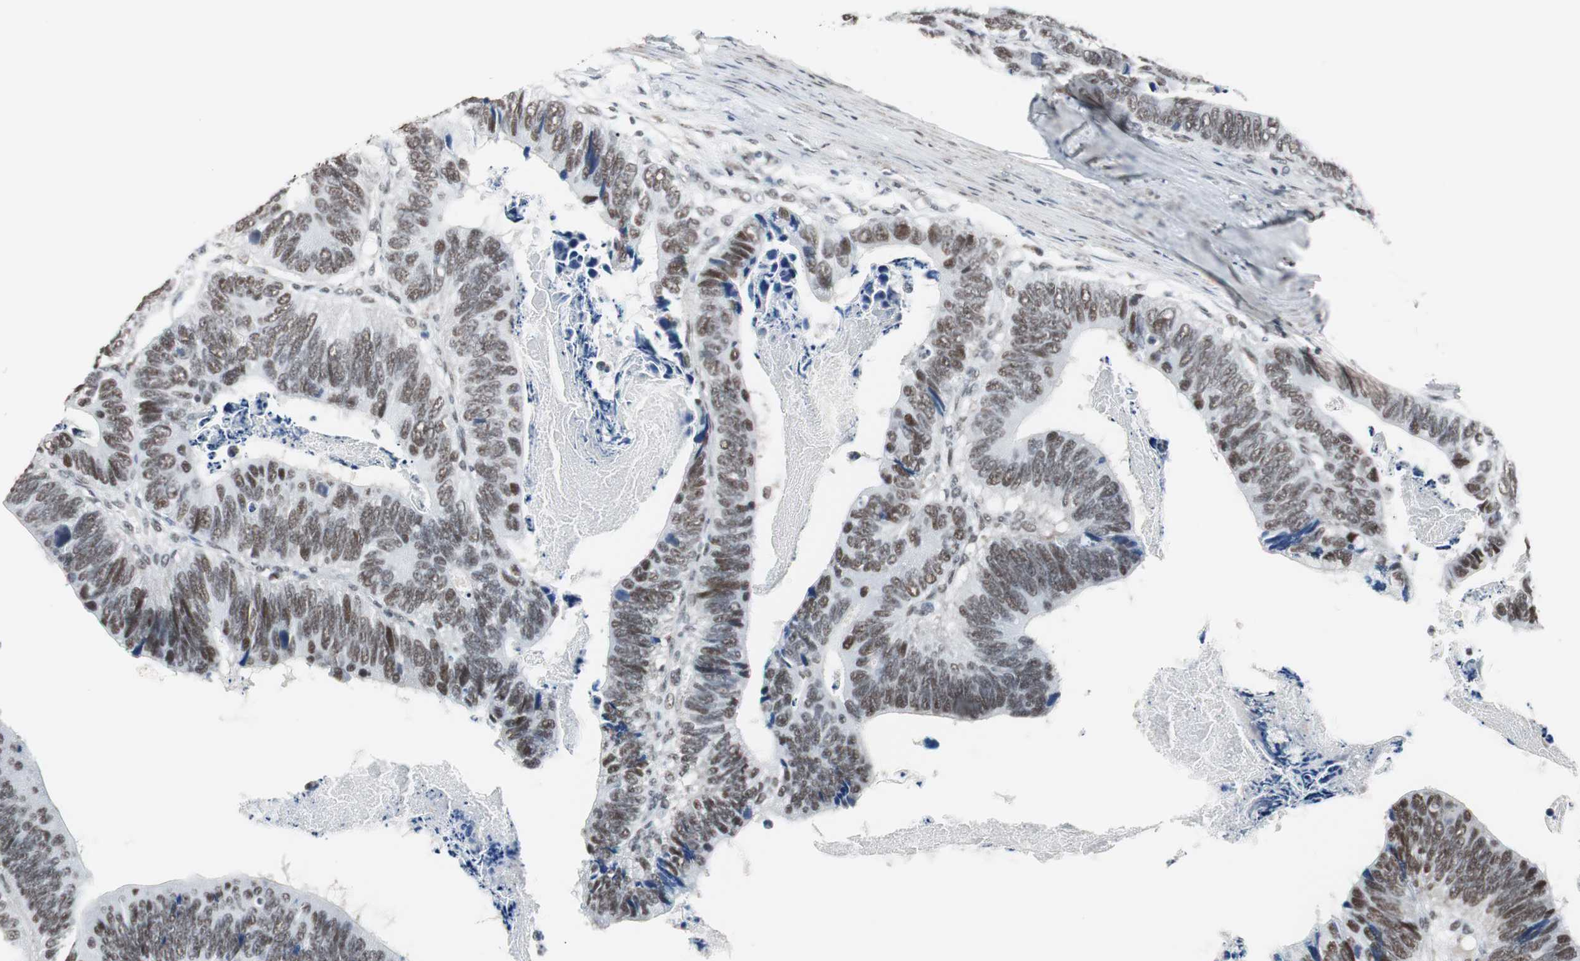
{"staining": {"intensity": "moderate", "quantity": ">75%", "location": "nuclear"}, "tissue": "colorectal cancer", "cell_type": "Tumor cells", "image_type": "cancer", "snomed": [{"axis": "morphology", "description": "Adenocarcinoma, NOS"}, {"axis": "topography", "description": "Colon"}], "caption": "Brown immunohistochemical staining in adenocarcinoma (colorectal) displays moderate nuclear positivity in approximately >75% of tumor cells. (IHC, brightfield microscopy, high magnification).", "gene": "TAF7", "patient": {"sex": "male", "age": 72}}